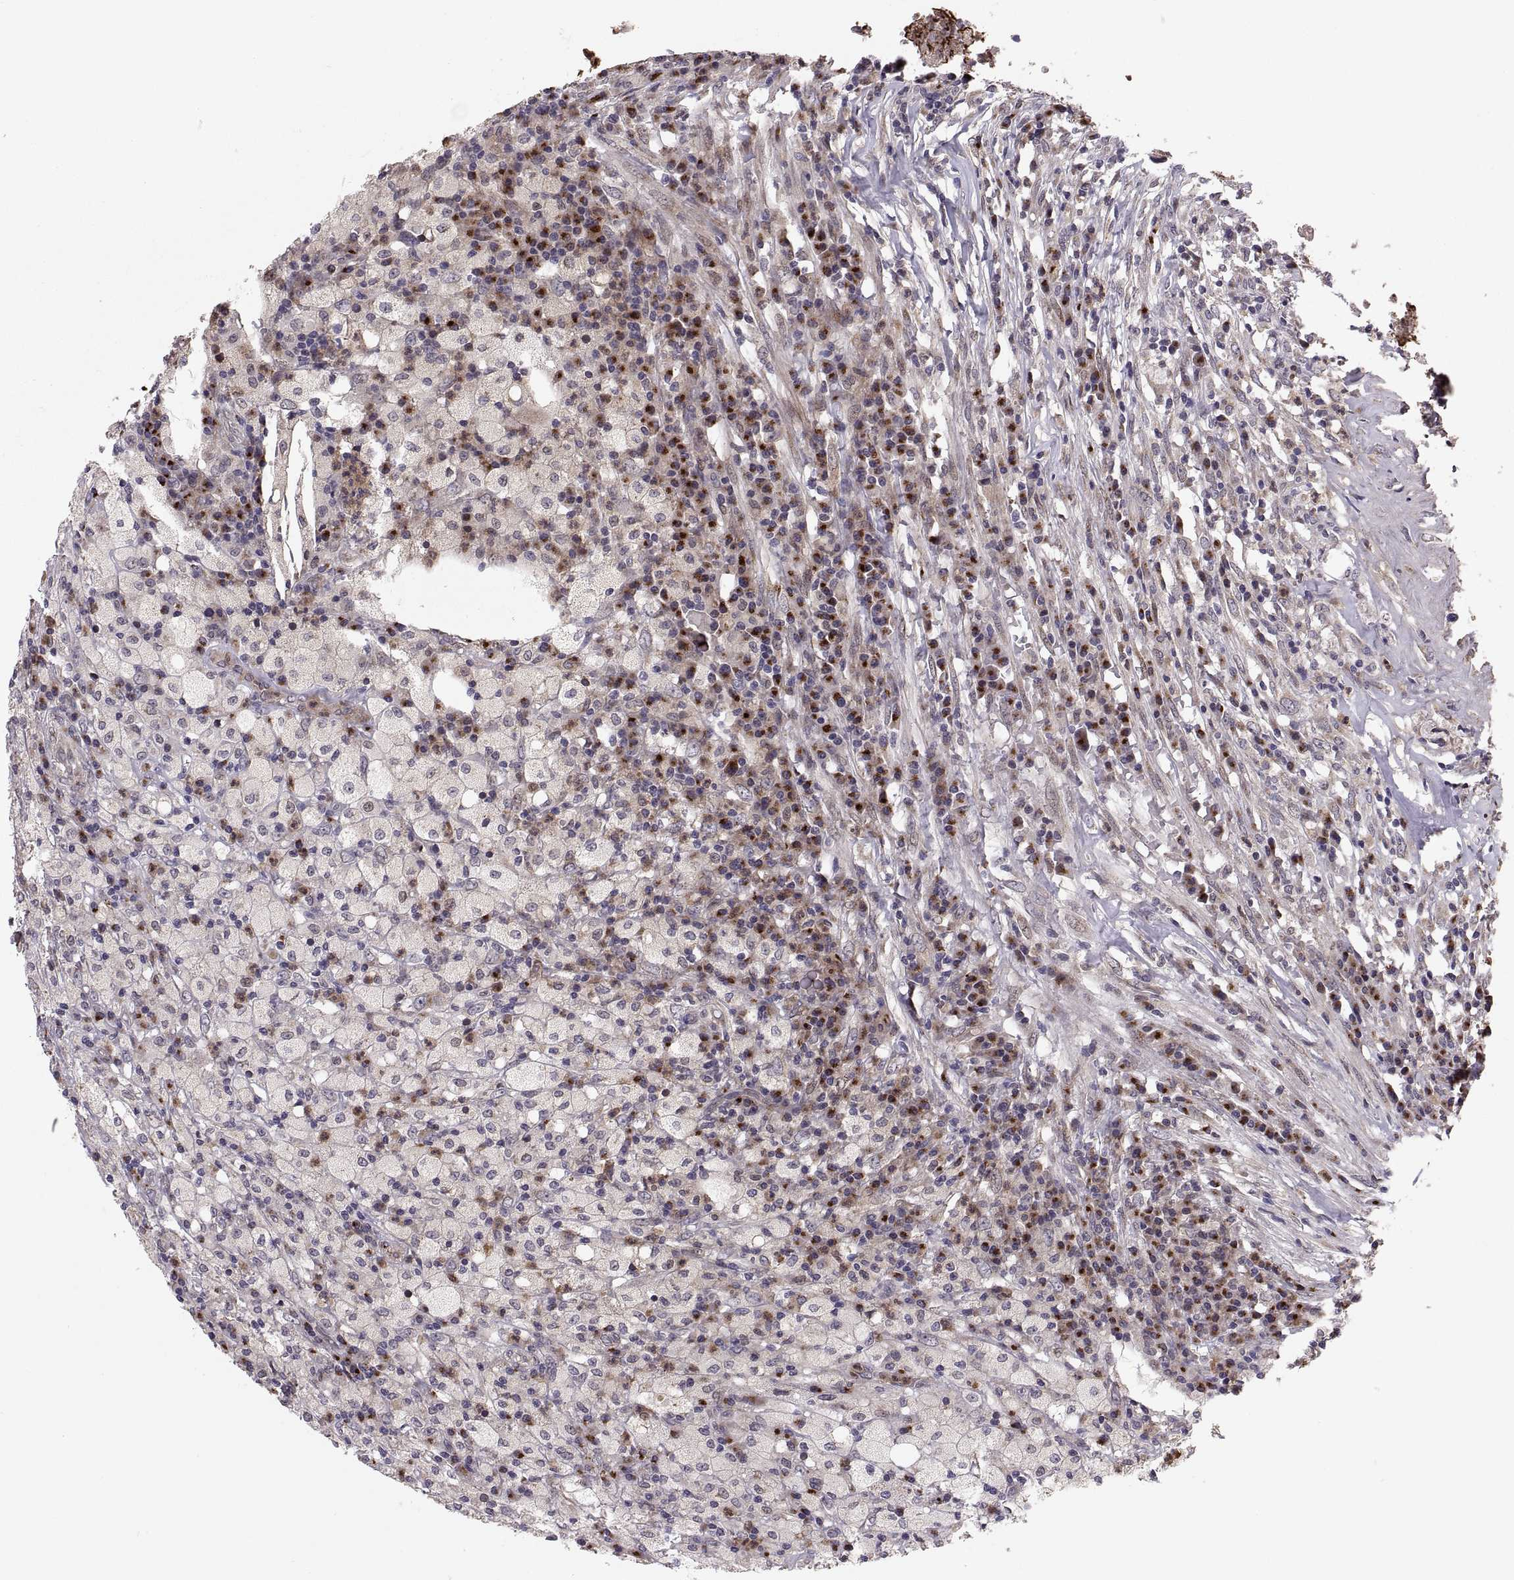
{"staining": {"intensity": "negative", "quantity": "none", "location": "none"}, "tissue": "testis cancer", "cell_type": "Tumor cells", "image_type": "cancer", "snomed": [{"axis": "morphology", "description": "Necrosis, NOS"}, {"axis": "morphology", "description": "Carcinoma, Embryonal, NOS"}, {"axis": "topography", "description": "Testis"}], "caption": "Testis cancer (embryonal carcinoma) was stained to show a protein in brown. There is no significant expression in tumor cells.", "gene": "TESC", "patient": {"sex": "male", "age": 19}}